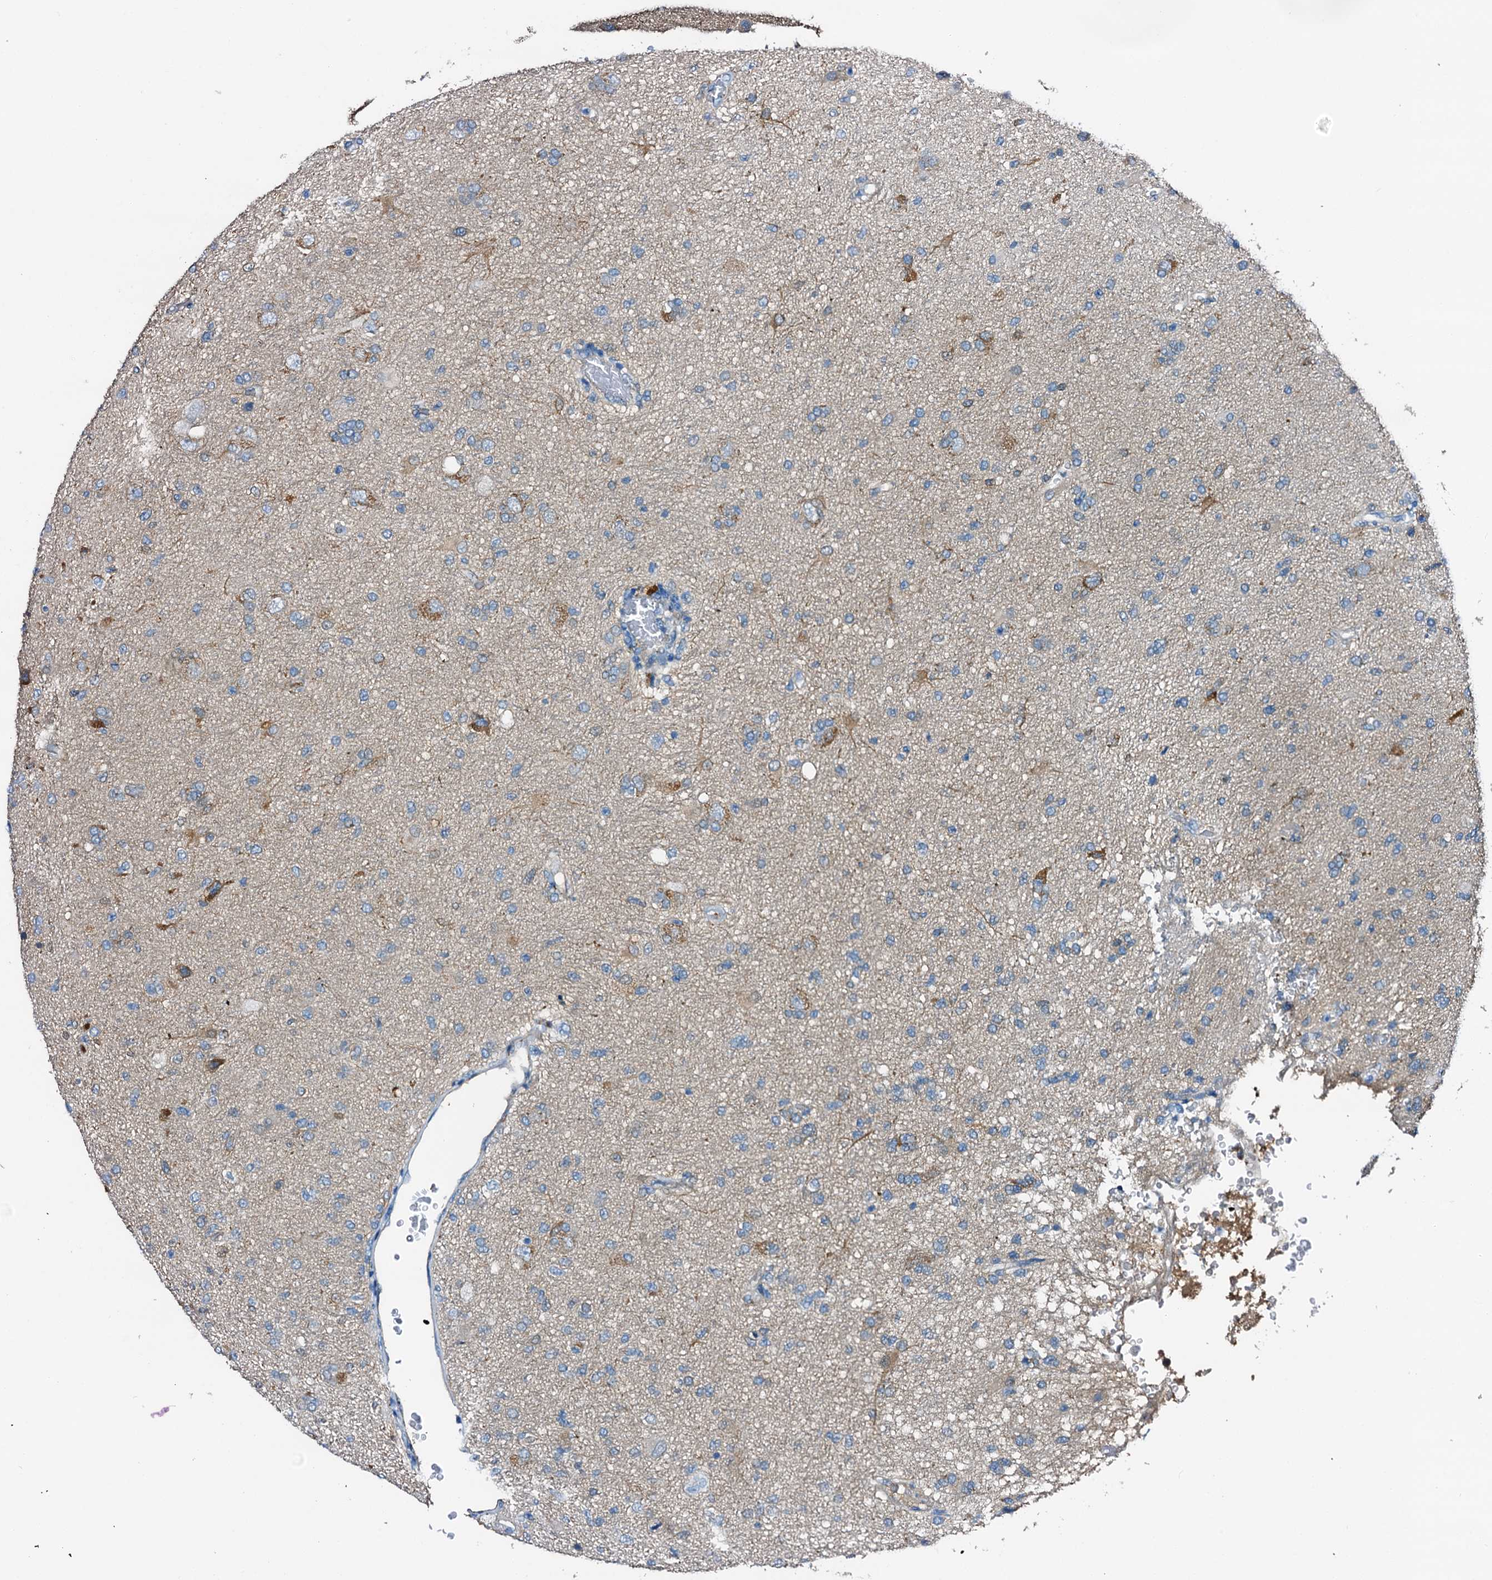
{"staining": {"intensity": "negative", "quantity": "none", "location": "none"}, "tissue": "glioma", "cell_type": "Tumor cells", "image_type": "cancer", "snomed": [{"axis": "morphology", "description": "Glioma, malignant, High grade"}, {"axis": "topography", "description": "Brain"}], "caption": "DAB (3,3'-diaminobenzidine) immunohistochemical staining of human glioma exhibits no significant staining in tumor cells.", "gene": "C1QTNF4", "patient": {"sex": "female", "age": 57}}